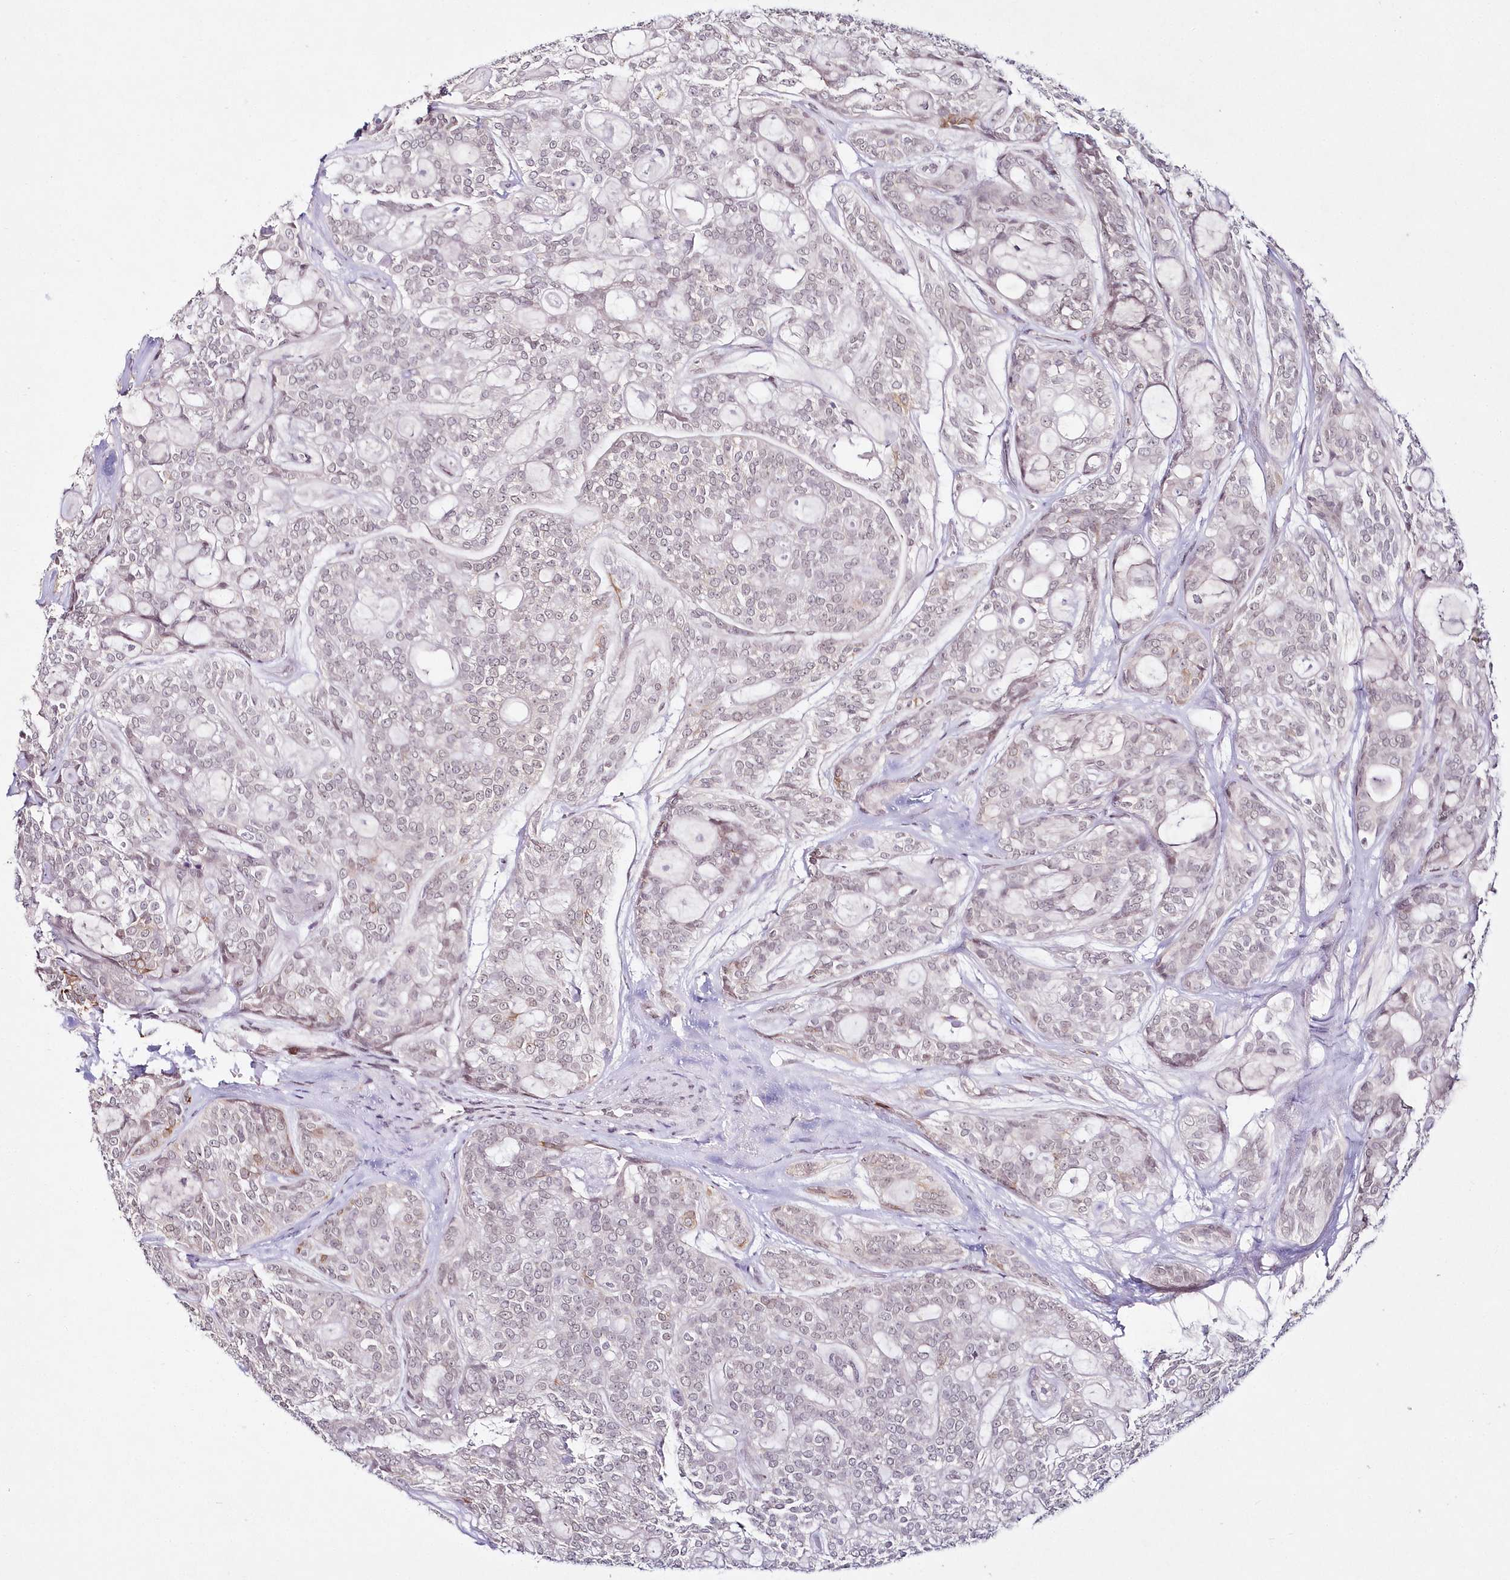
{"staining": {"intensity": "weak", "quantity": "25%-75%", "location": "nuclear"}, "tissue": "head and neck cancer", "cell_type": "Tumor cells", "image_type": "cancer", "snomed": [{"axis": "morphology", "description": "Adenocarcinoma, NOS"}, {"axis": "topography", "description": "Head-Neck"}], "caption": "Weak nuclear protein positivity is appreciated in about 25%-75% of tumor cells in head and neck cancer.", "gene": "HYCC2", "patient": {"sex": "male", "age": 66}}